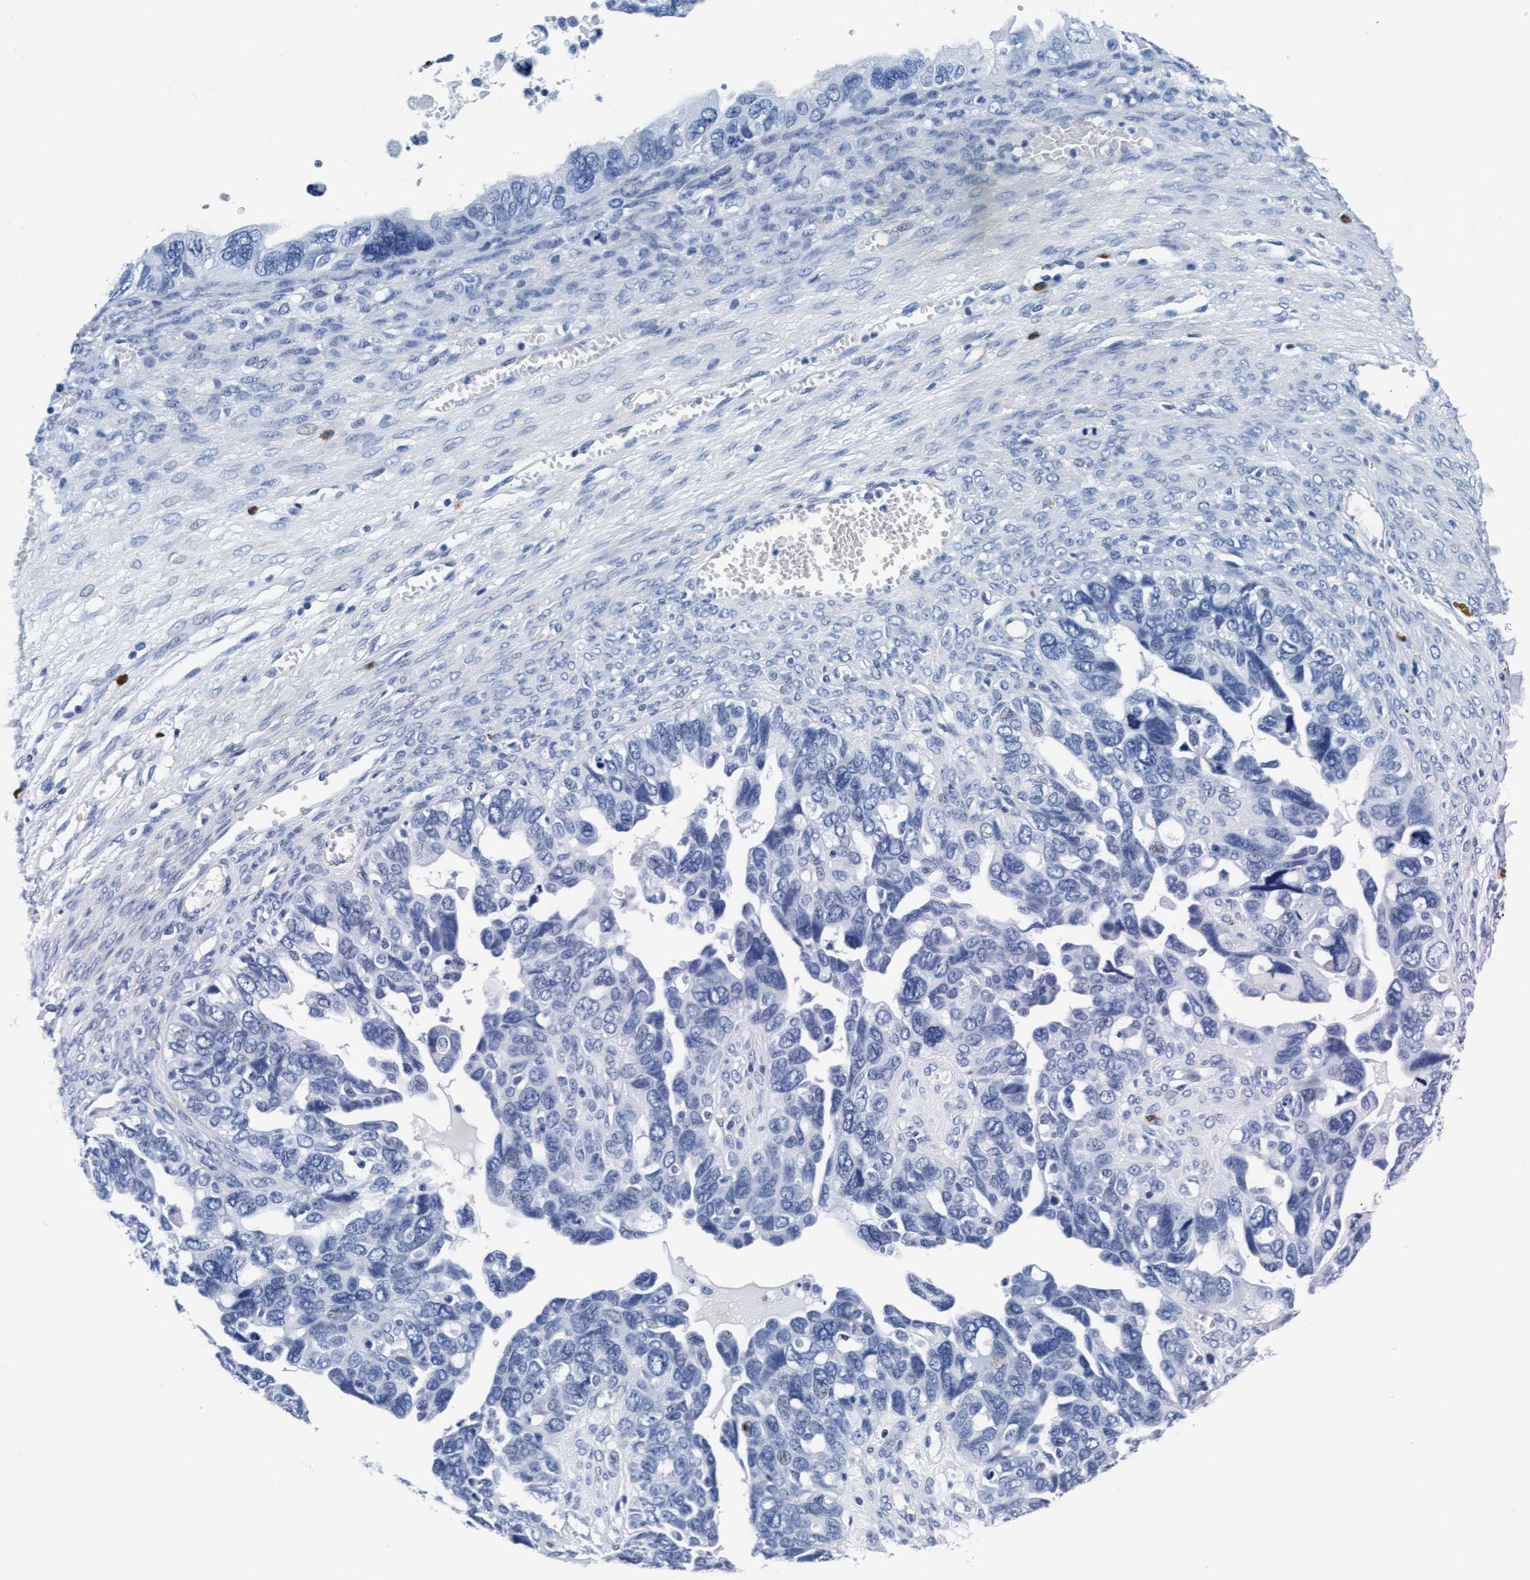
{"staining": {"intensity": "negative", "quantity": "none", "location": "none"}, "tissue": "ovarian cancer", "cell_type": "Tumor cells", "image_type": "cancer", "snomed": [{"axis": "morphology", "description": "Cystadenocarcinoma, serous, NOS"}, {"axis": "topography", "description": "Ovary"}], "caption": "This is an IHC histopathology image of ovarian cancer. There is no positivity in tumor cells.", "gene": "ARSG", "patient": {"sex": "female", "age": 79}}